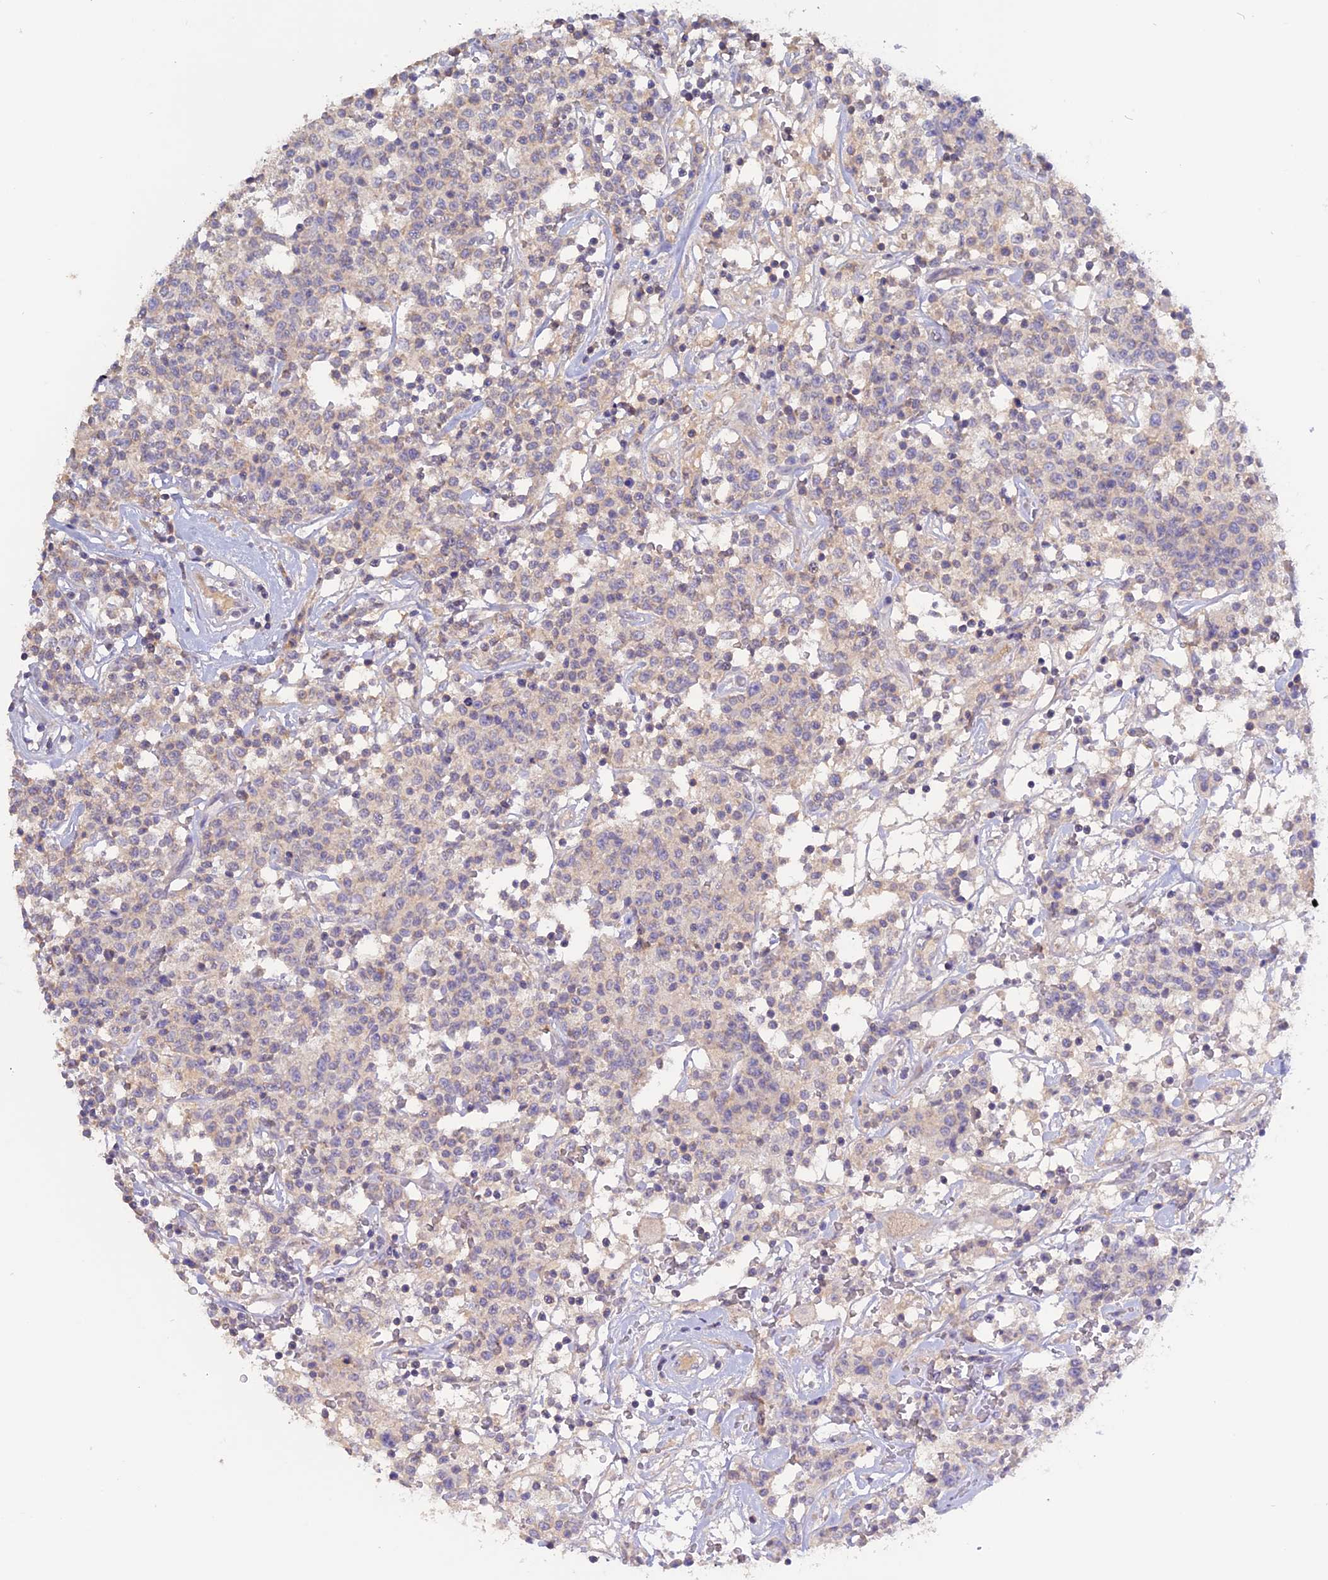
{"staining": {"intensity": "negative", "quantity": "none", "location": "none"}, "tissue": "lymphoma", "cell_type": "Tumor cells", "image_type": "cancer", "snomed": [{"axis": "morphology", "description": "Malignant lymphoma, non-Hodgkin's type, Low grade"}, {"axis": "topography", "description": "Small intestine"}], "caption": "Tumor cells are negative for protein expression in human lymphoma.", "gene": "ADGRA1", "patient": {"sex": "female", "age": 59}}